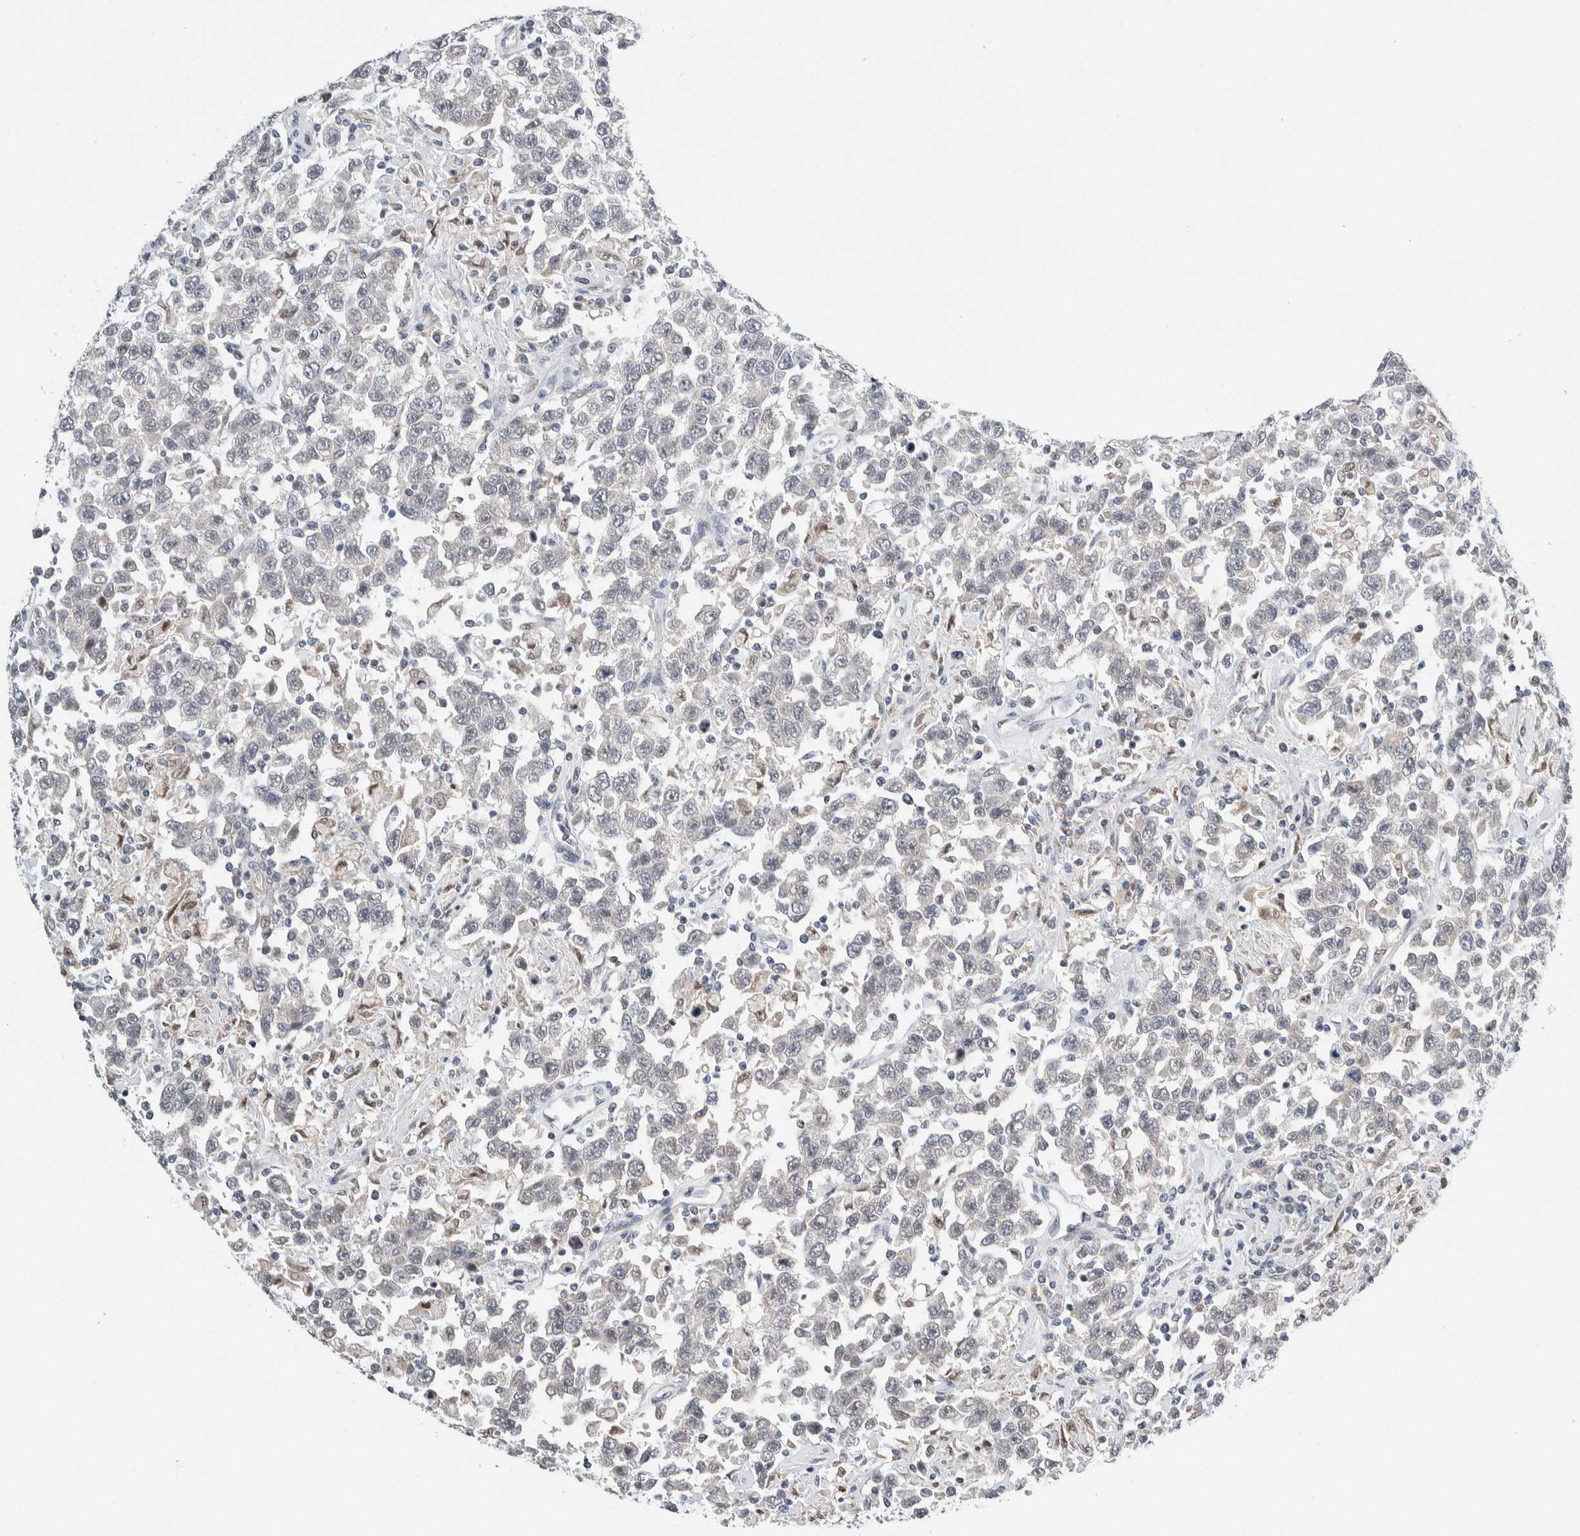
{"staining": {"intensity": "negative", "quantity": "none", "location": "none"}, "tissue": "testis cancer", "cell_type": "Tumor cells", "image_type": "cancer", "snomed": [{"axis": "morphology", "description": "Seminoma, NOS"}, {"axis": "topography", "description": "Testis"}], "caption": "Tumor cells are negative for brown protein staining in seminoma (testis).", "gene": "NEUROD1", "patient": {"sex": "male", "age": 41}}